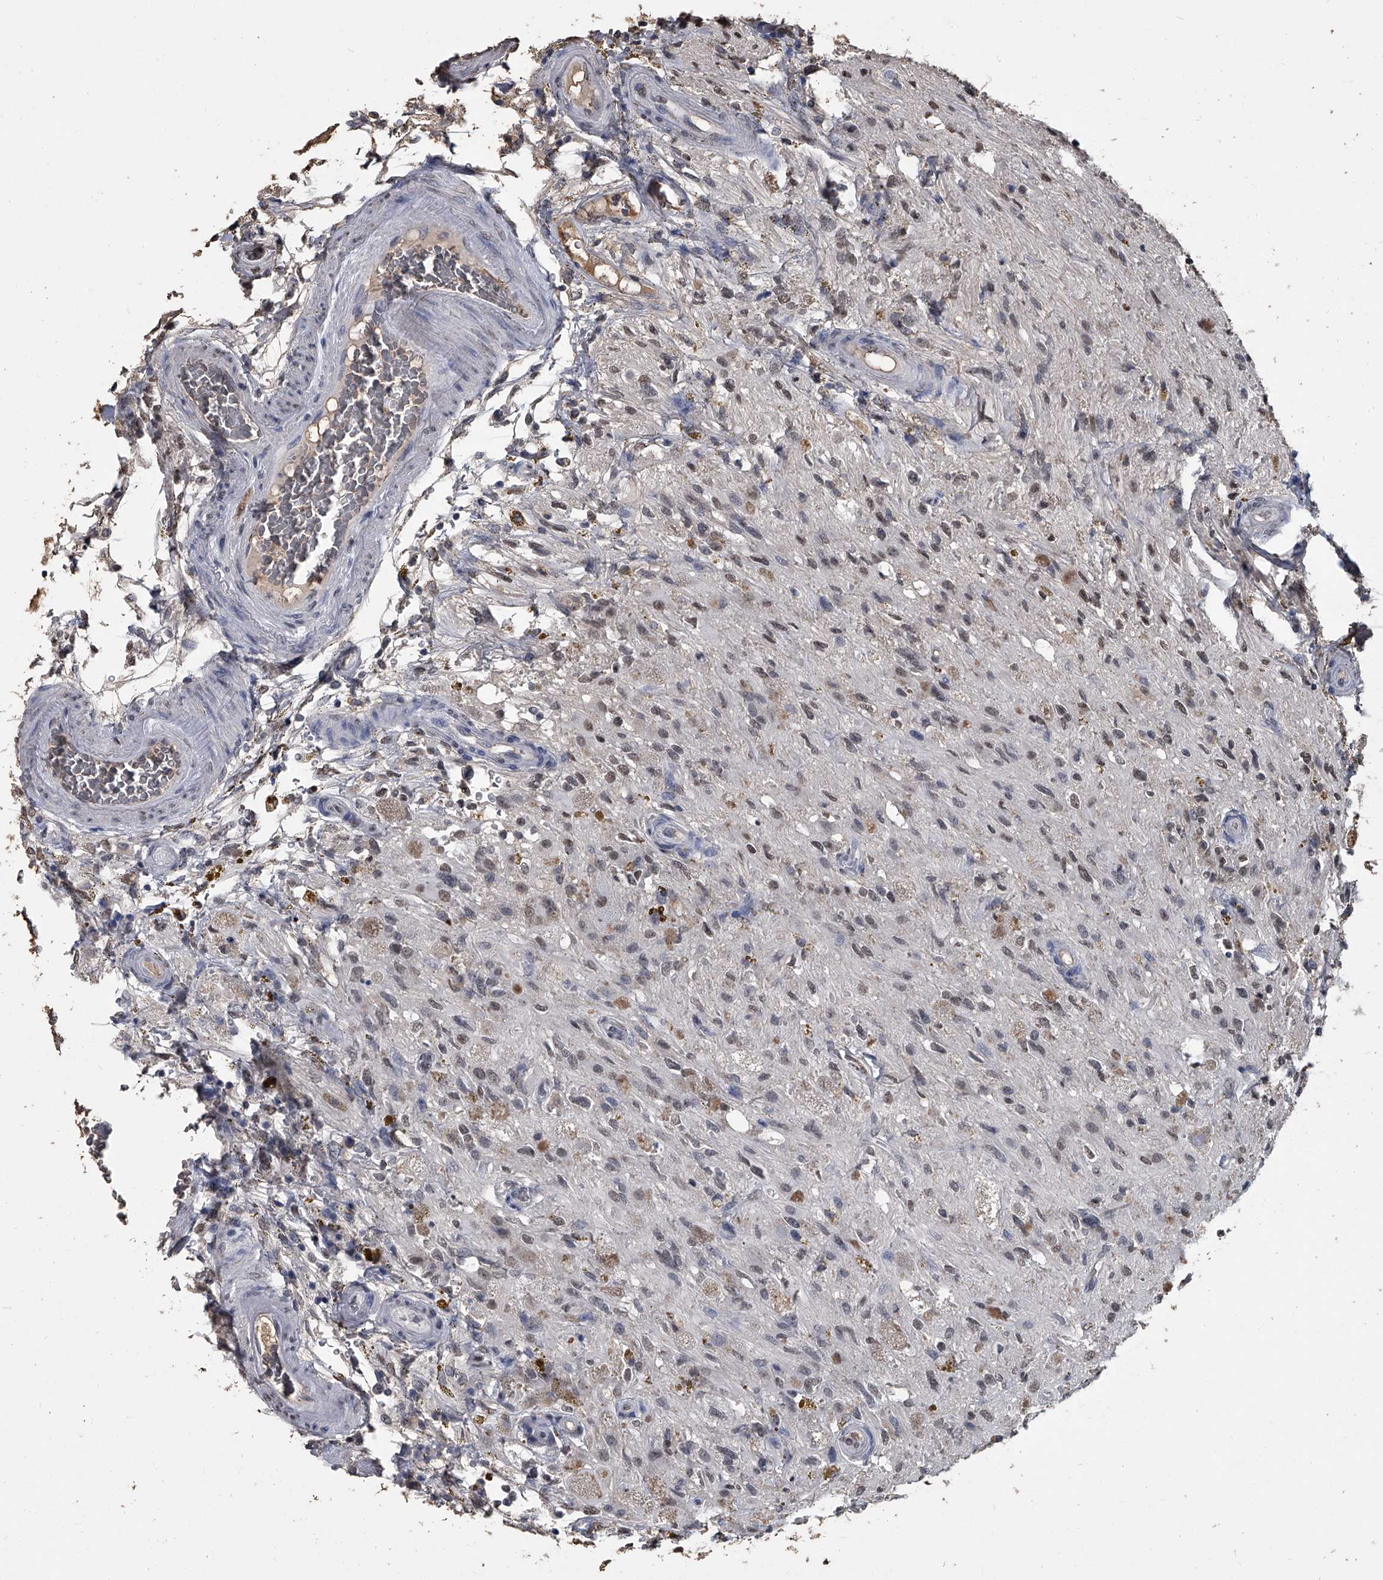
{"staining": {"intensity": "moderate", "quantity": "<25%", "location": "nuclear"}, "tissue": "glioma", "cell_type": "Tumor cells", "image_type": "cancer", "snomed": [{"axis": "morphology", "description": "Glioma, malignant, High grade"}, {"axis": "topography", "description": "Brain"}], "caption": "Human malignant high-grade glioma stained with a protein marker demonstrates moderate staining in tumor cells.", "gene": "MATR3", "patient": {"sex": "male", "age": 33}}